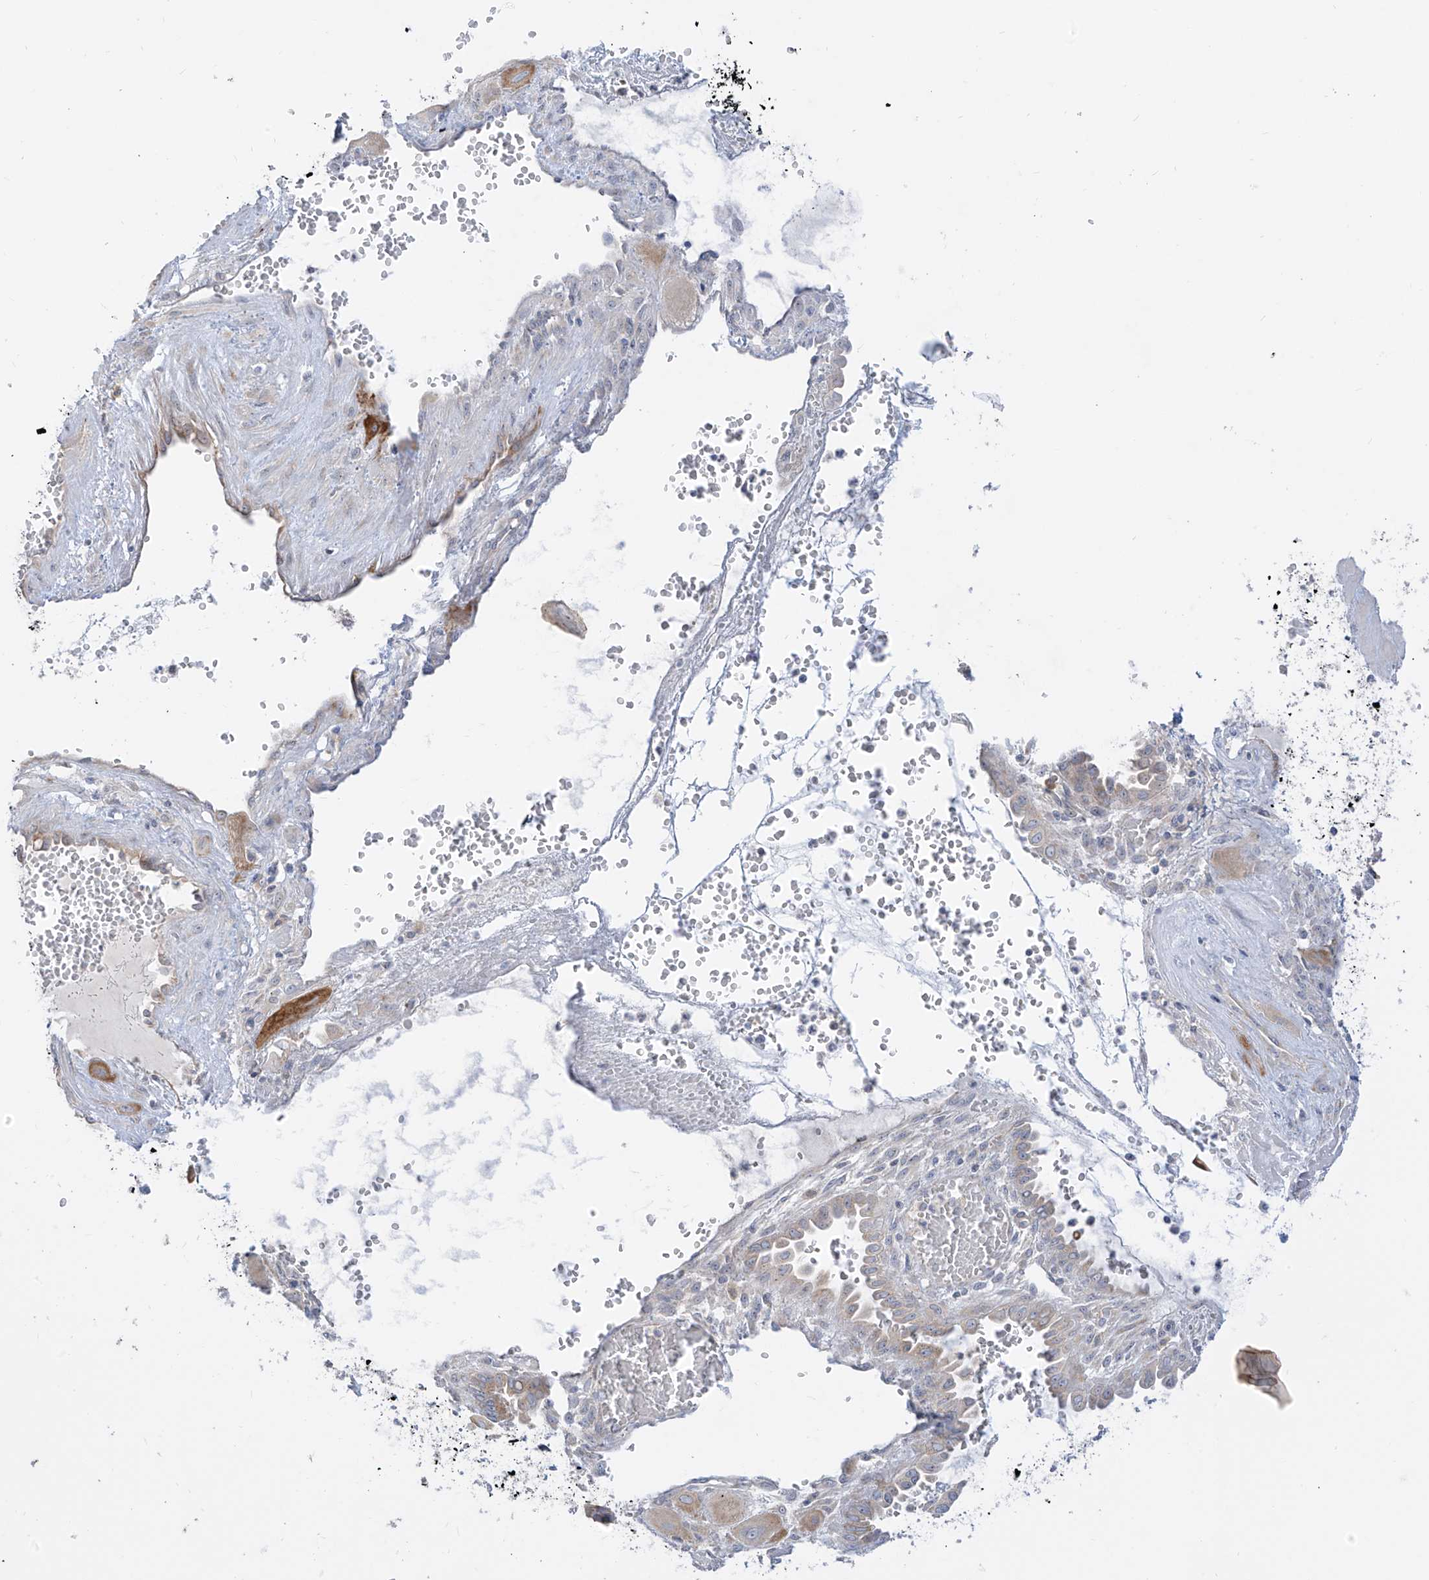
{"staining": {"intensity": "moderate", "quantity": ">75%", "location": "cytoplasmic/membranous"}, "tissue": "cervical cancer", "cell_type": "Tumor cells", "image_type": "cancer", "snomed": [{"axis": "morphology", "description": "Squamous cell carcinoma, NOS"}, {"axis": "topography", "description": "Cervix"}], "caption": "A medium amount of moderate cytoplasmic/membranous positivity is appreciated in about >75% of tumor cells in cervical cancer (squamous cell carcinoma) tissue. (IHC, brightfield microscopy, high magnification).", "gene": "SYTL3", "patient": {"sex": "female", "age": 34}}